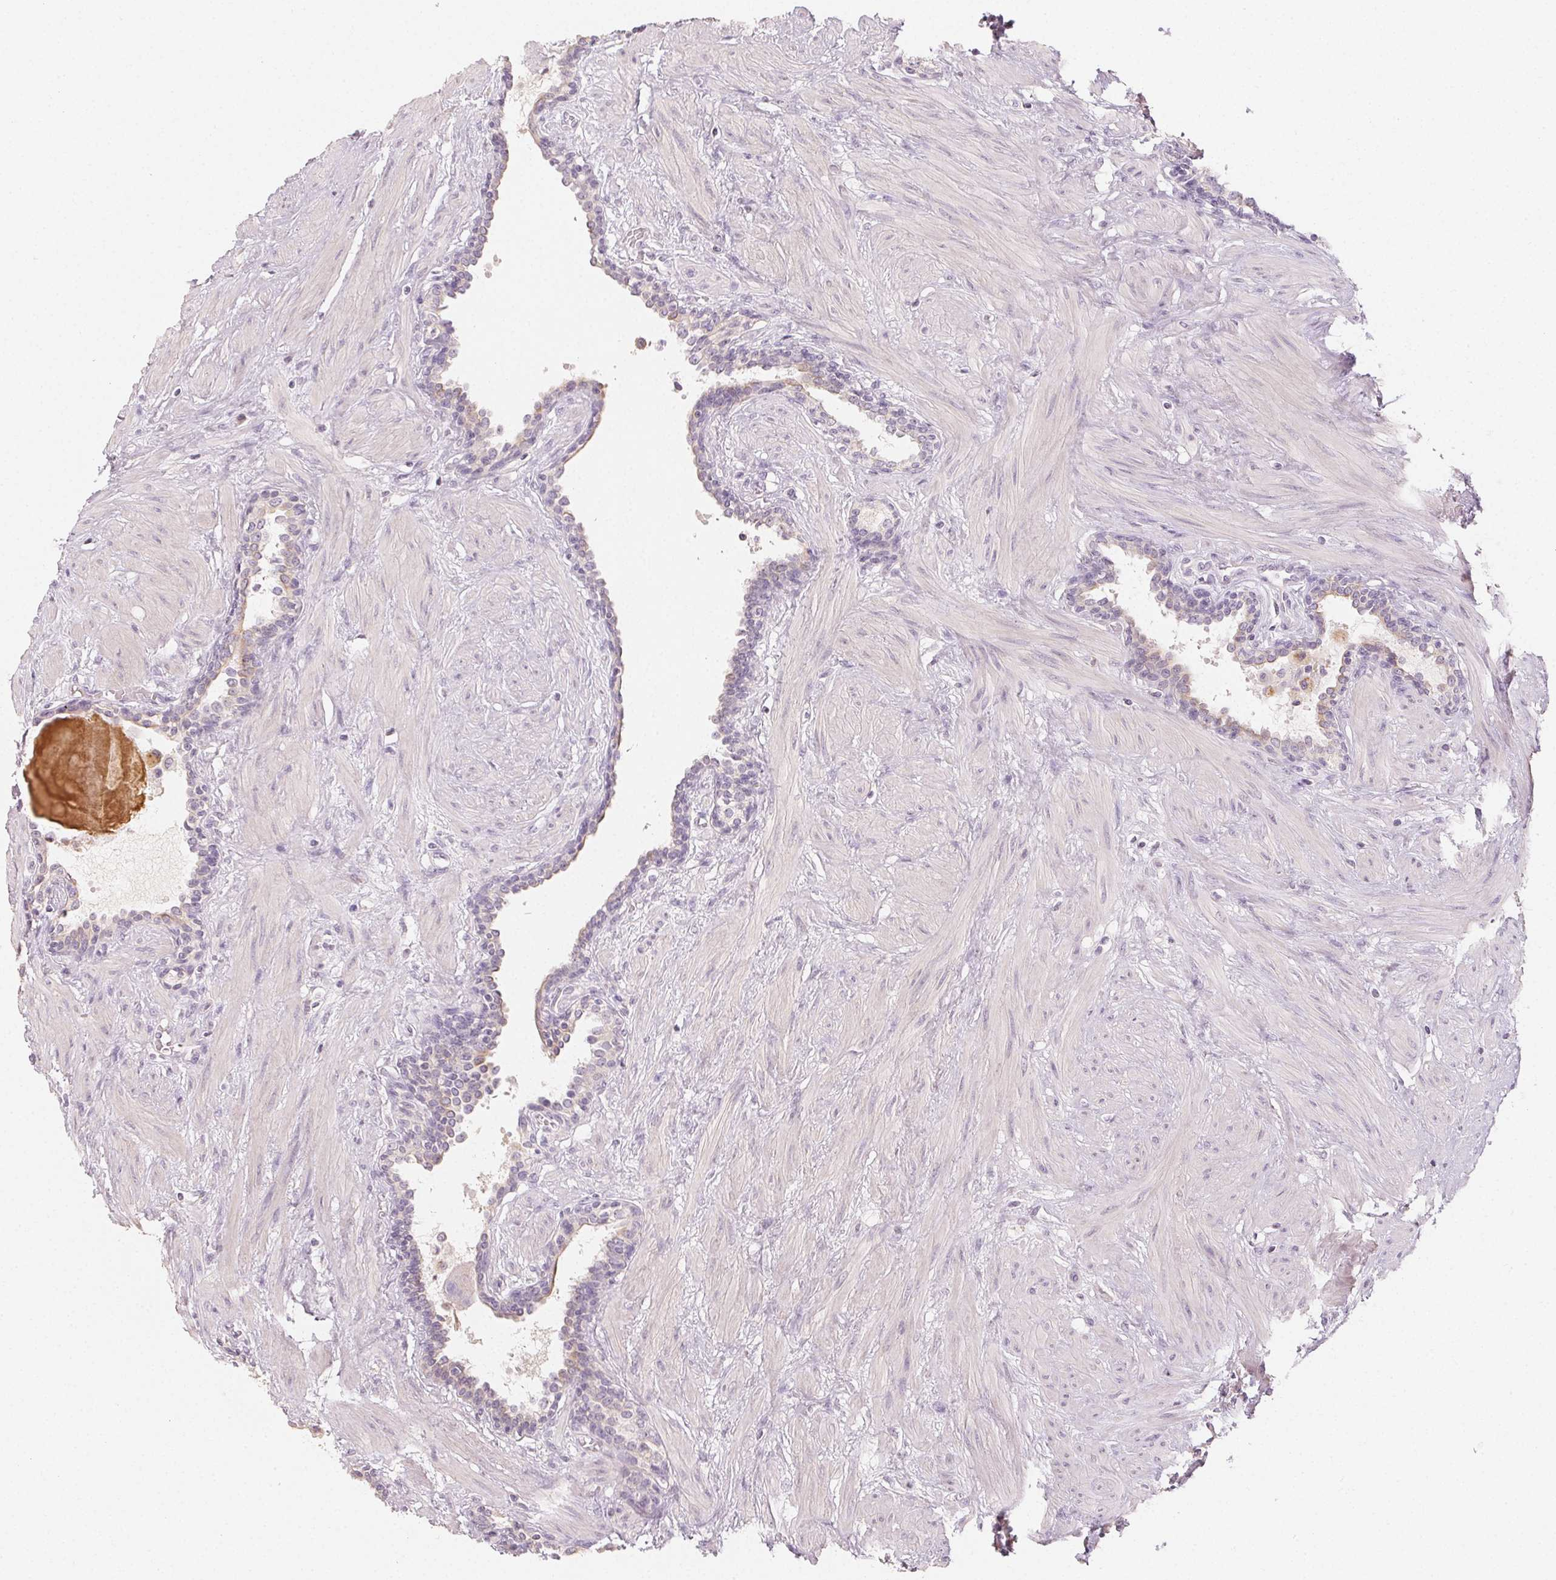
{"staining": {"intensity": "weak", "quantity": "<25%", "location": "cytoplasmic/membranous"}, "tissue": "prostate", "cell_type": "Glandular cells", "image_type": "normal", "snomed": [{"axis": "morphology", "description": "Normal tissue, NOS"}, {"axis": "topography", "description": "Prostate"}], "caption": "Immunohistochemical staining of unremarkable prostate exhibits no significant staining in glandular cells. (DAB IHC visualized using brightfield microscopy, high magnification).", "gene": "LVRN", "patient": {"sex": "male", "age": 55}}